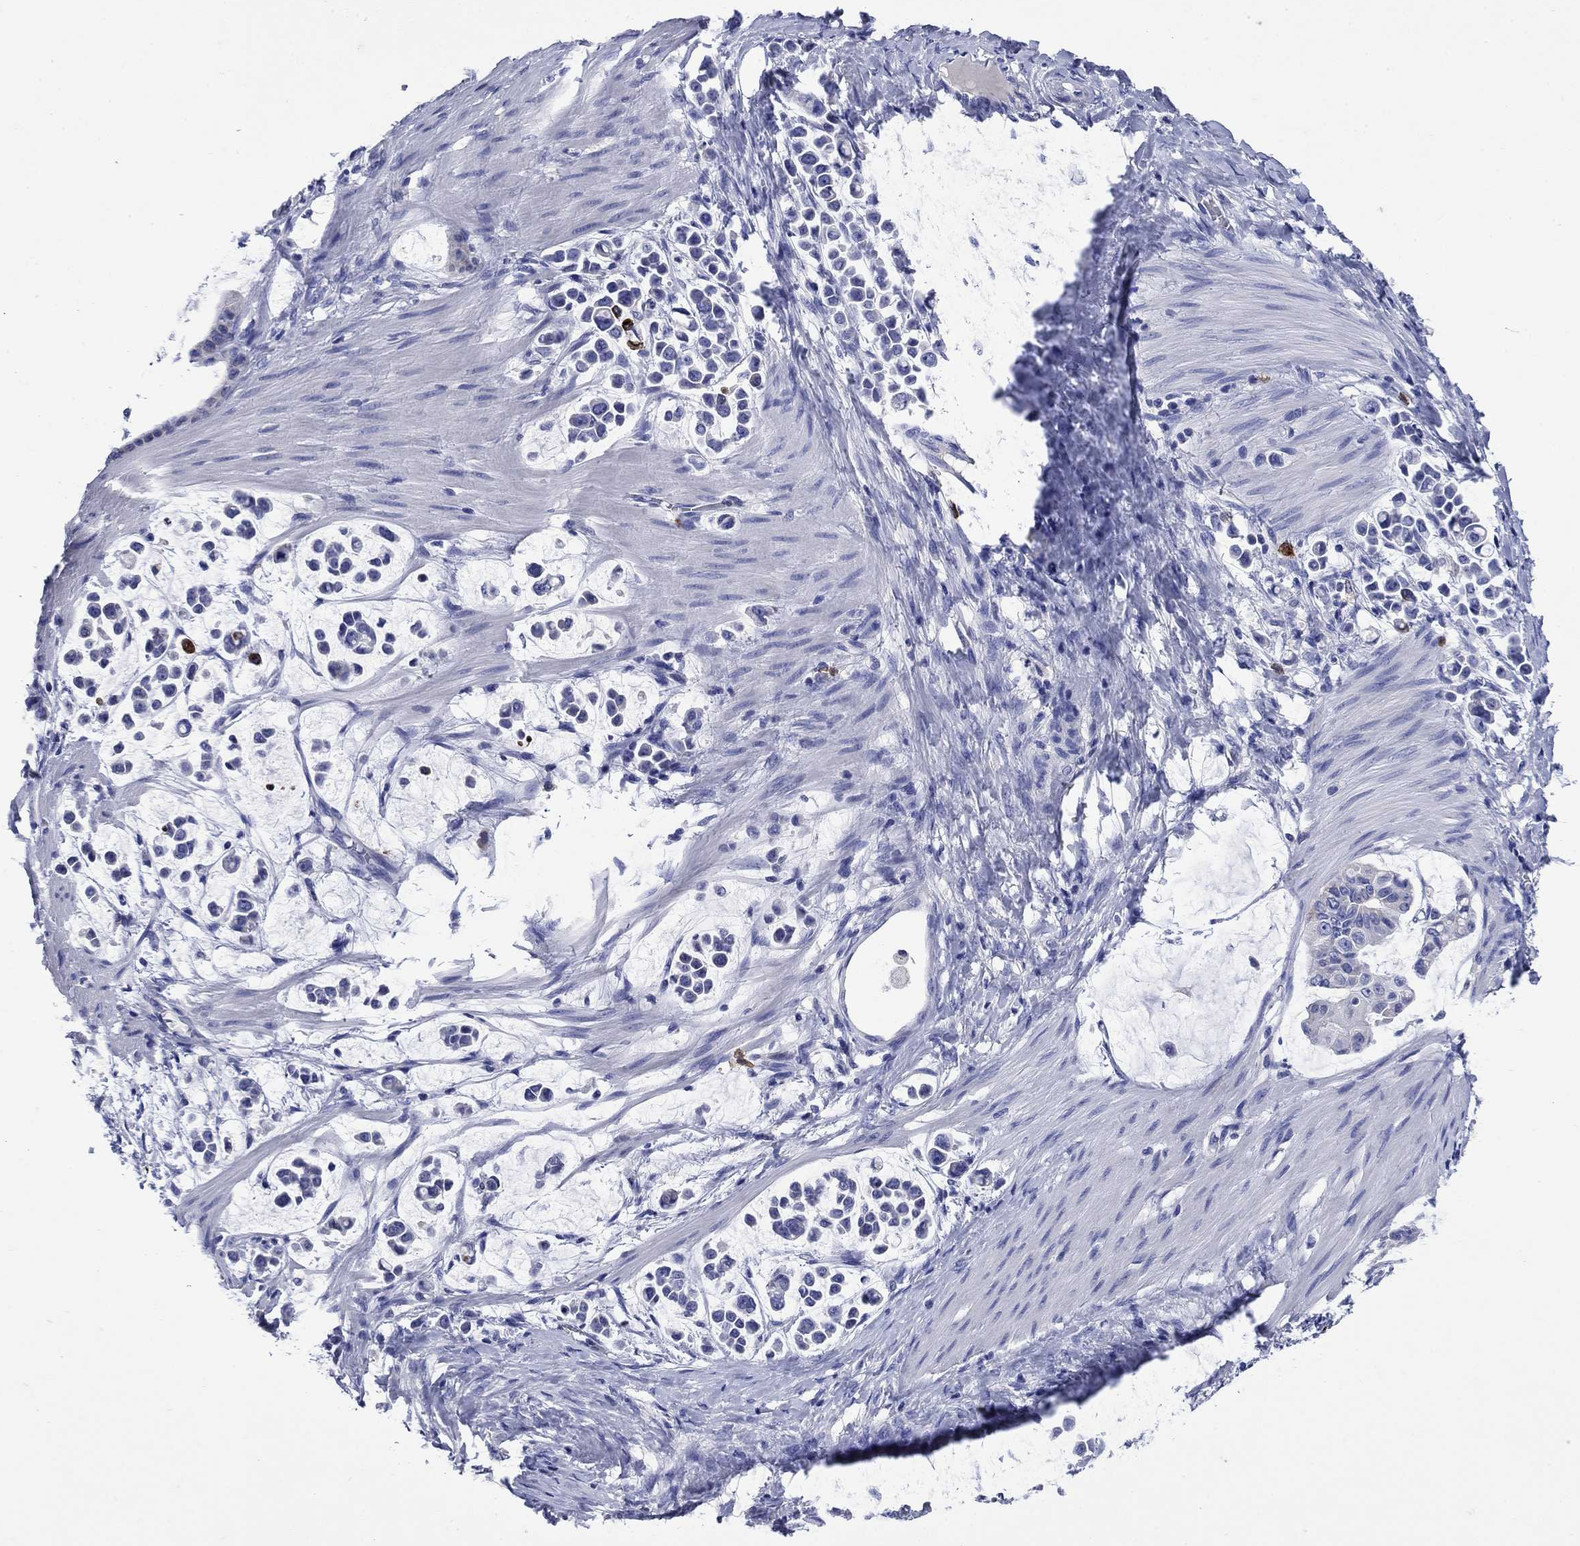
{"staining": {"intensity": "negative", "quantity": "none", "location": "none"}, "tissue": "stomach cancer", "cell_type": "Tumor cells", "image_type": "cancer", "snomed": [{"axis": "morphology", "description": "Adenocarcinoma, NOS"}, {"axis": "topography", "description": "Stomach"}], "caption": "High magnification brightfield microscopy of stomach cancer stained with DAB (brown) and counterstained with hematoxylin (blue): tumor cells show no significant staining.", "gene": "TFR2", "patient": {"sex": "male", "age": 82}}